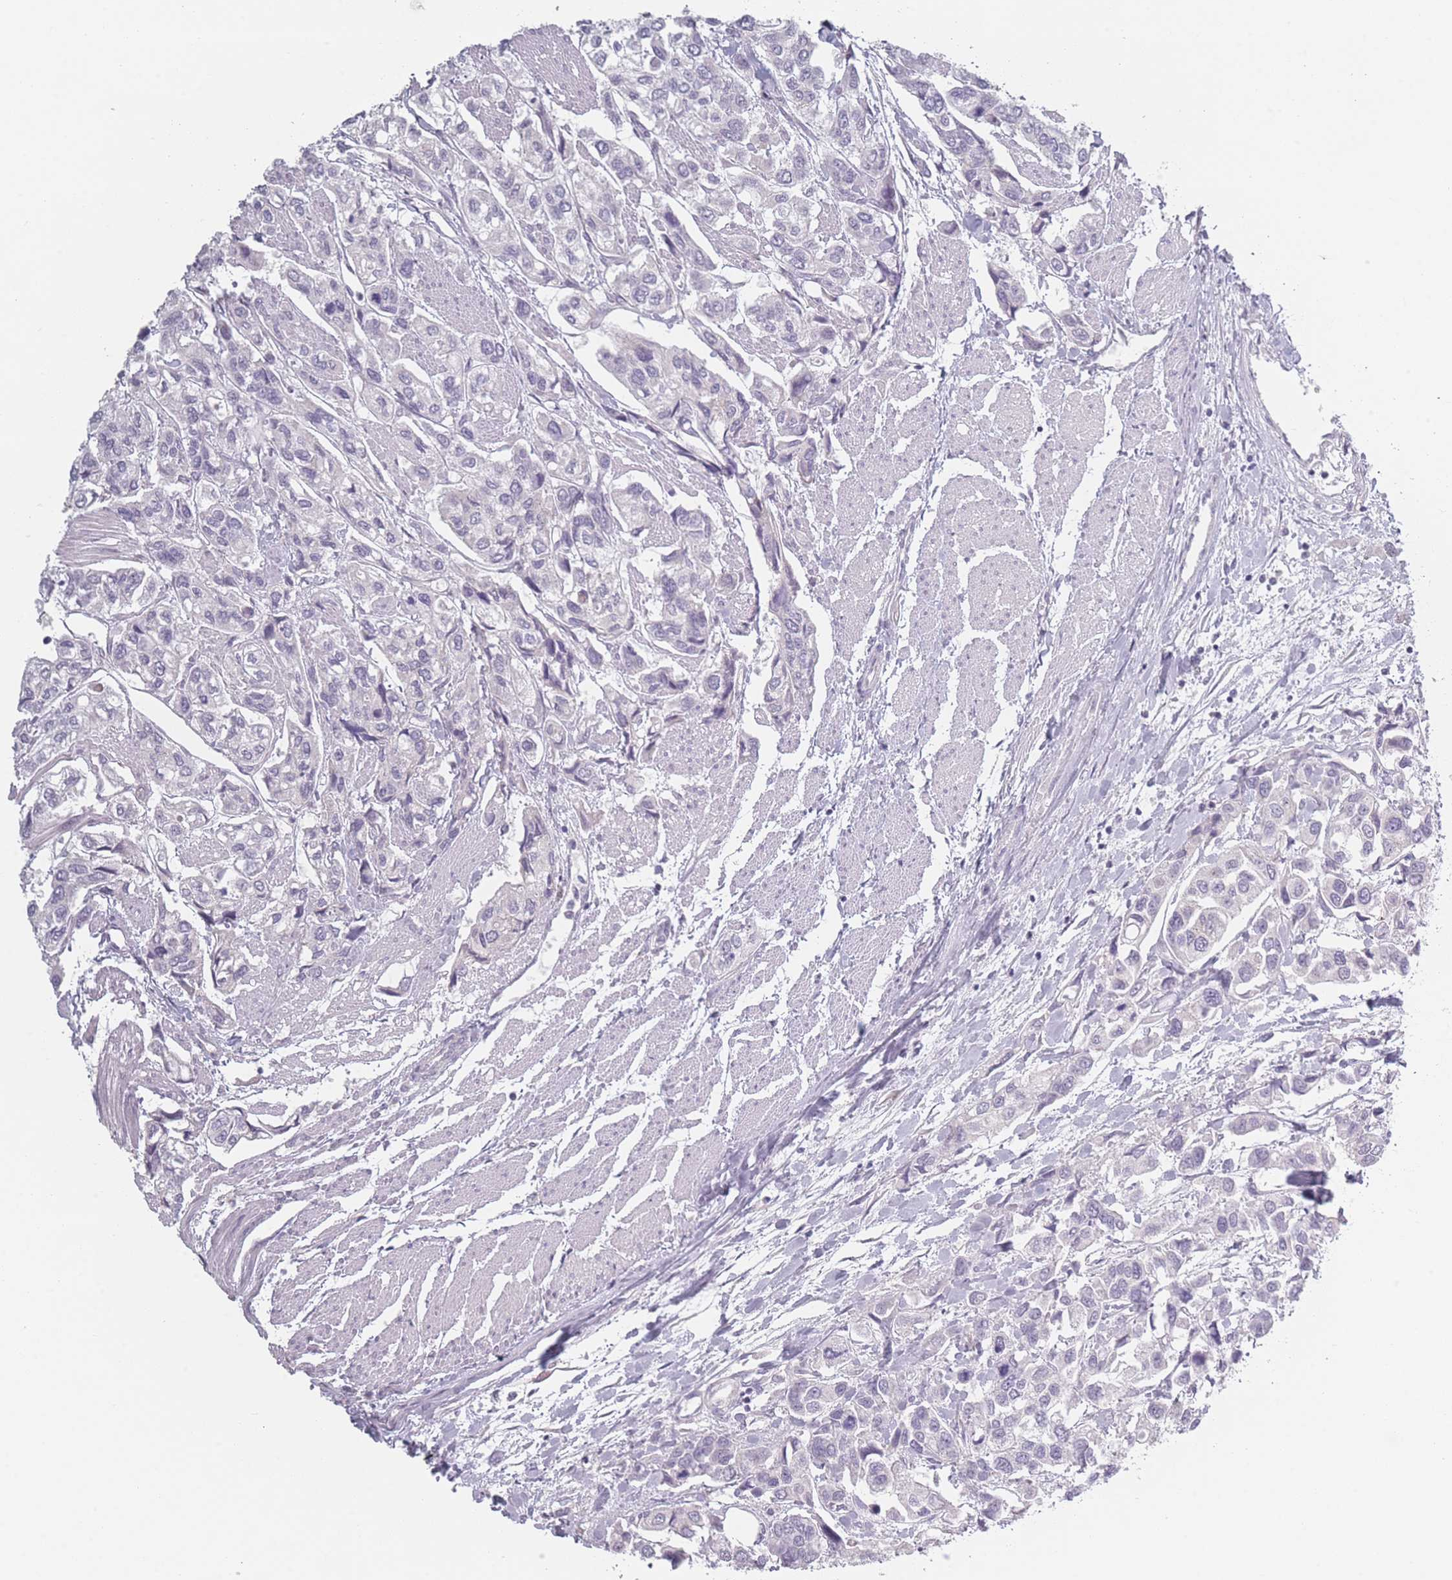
{"staining": {"intensity": "negative", "quantity": "none", "location": "none"}, "tissue": "urothelial cancer", "cell_type": "Tumor cells", "image_type": "cancer", "snomed": [{"axis": "morphology", "description": "Urothelial carcinoma, High grade"}, {"axis": "topography", "description": "Urinary bladder"}], "caption": "Urothelial carcinoma (high-grade) stained for a protein using immunohistochemistry reveals no expression tumor cells.", "gene": "RASL10B", "patient": {"sex": "male", "age": 67}}